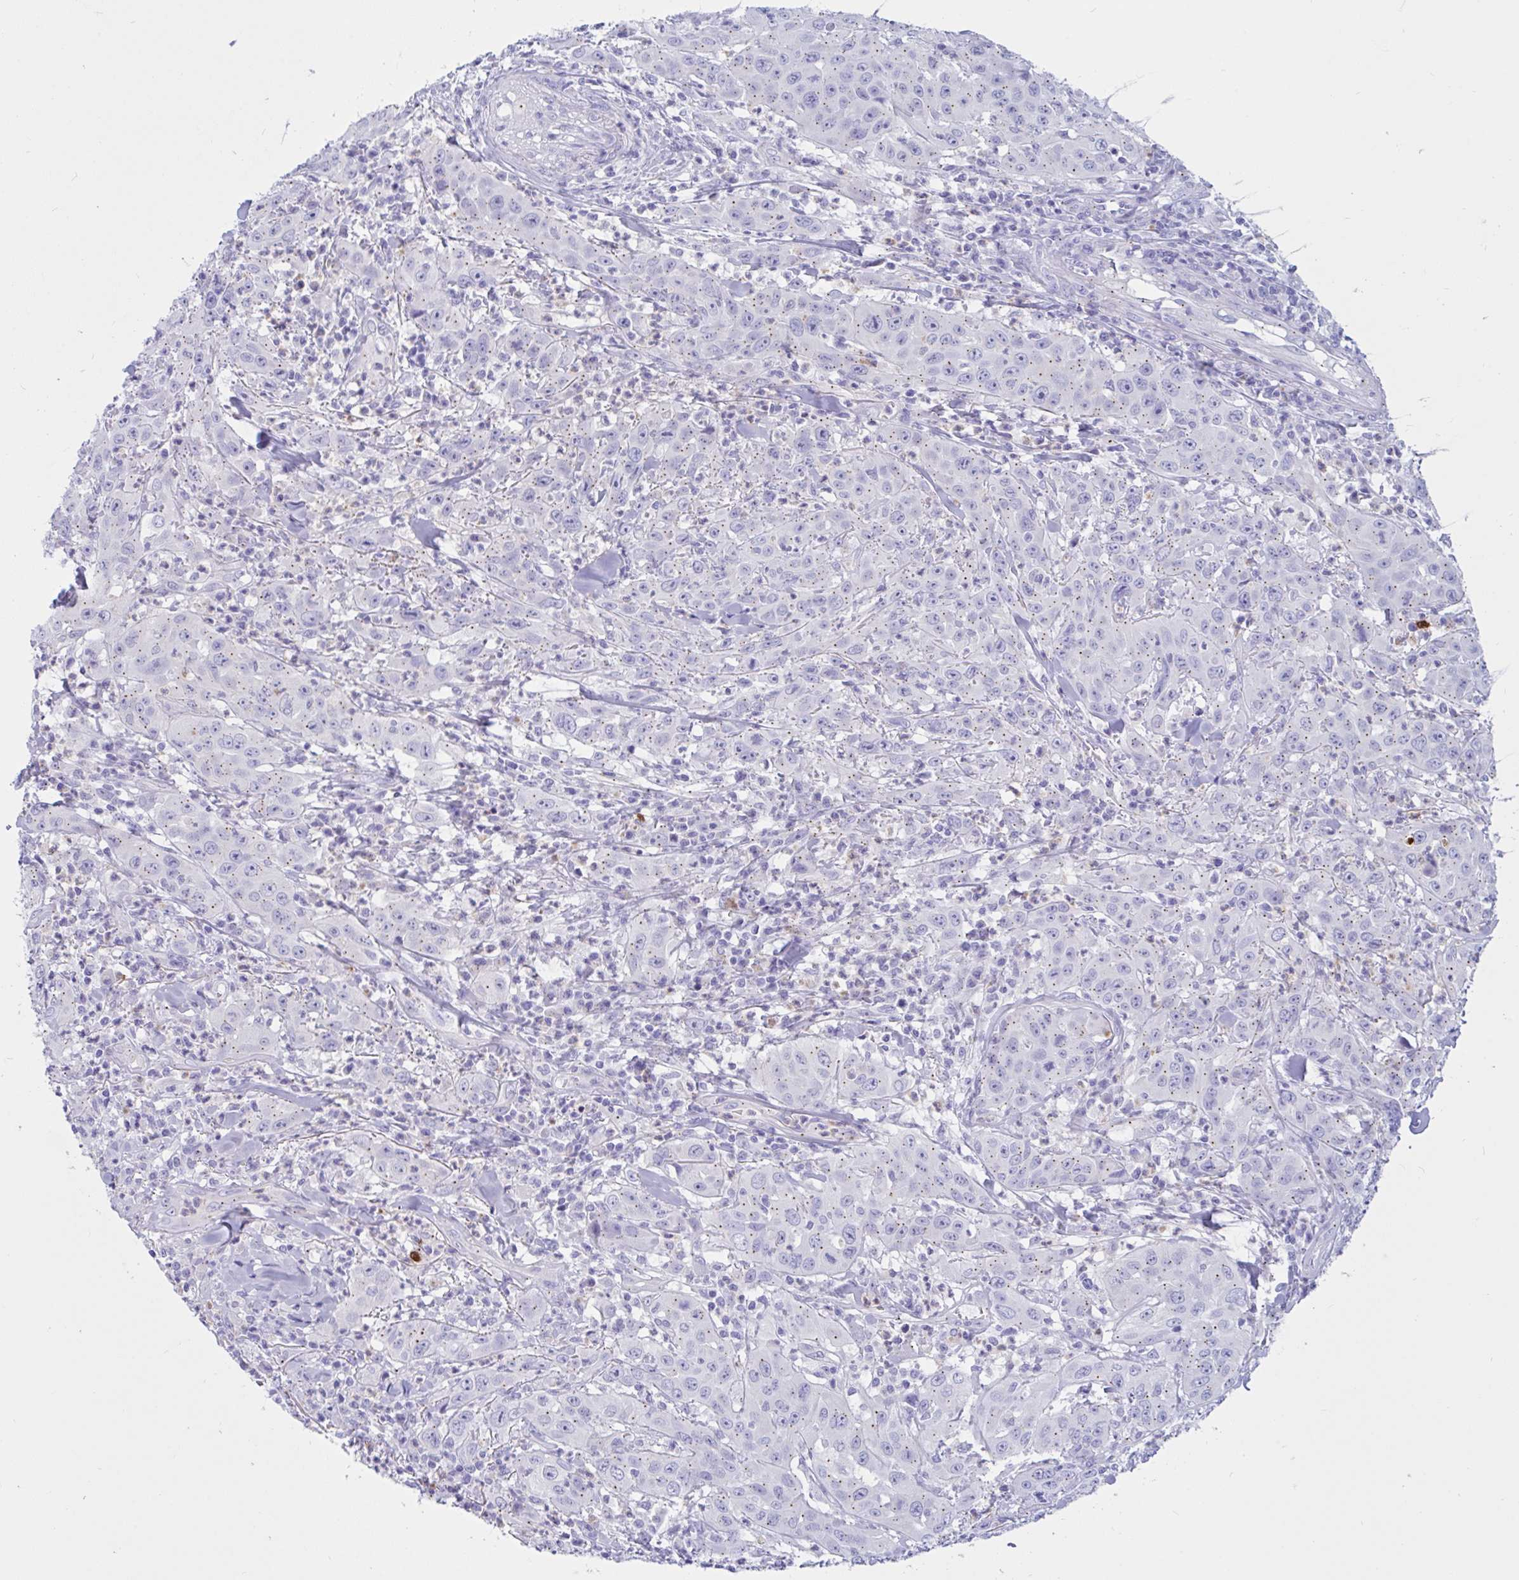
{"staining": {"intensity": "moderate", "quantity": "25%-75%", "location": "cytoplasmic/membranous"}, "tissue": "head and neck cancer", "cell_type": "Tumor cells", "image_type": "cancer", "snomed": [{"axis": "morphology", "description": "Squamous cell carcinoma, NOS"}, {"axis": "topography", "description": "Skin"}, {"axis": "topography", "description": "Head-Neck"}], "caption": "A histopathology image of human squamous cell carcinoma (head and neck) stained for a protein displays moderate cytoplasmic/membranous brown staining in tumor cells.", "gene": "RNASE3", "patient": {"sex": "male", "age": 80}}